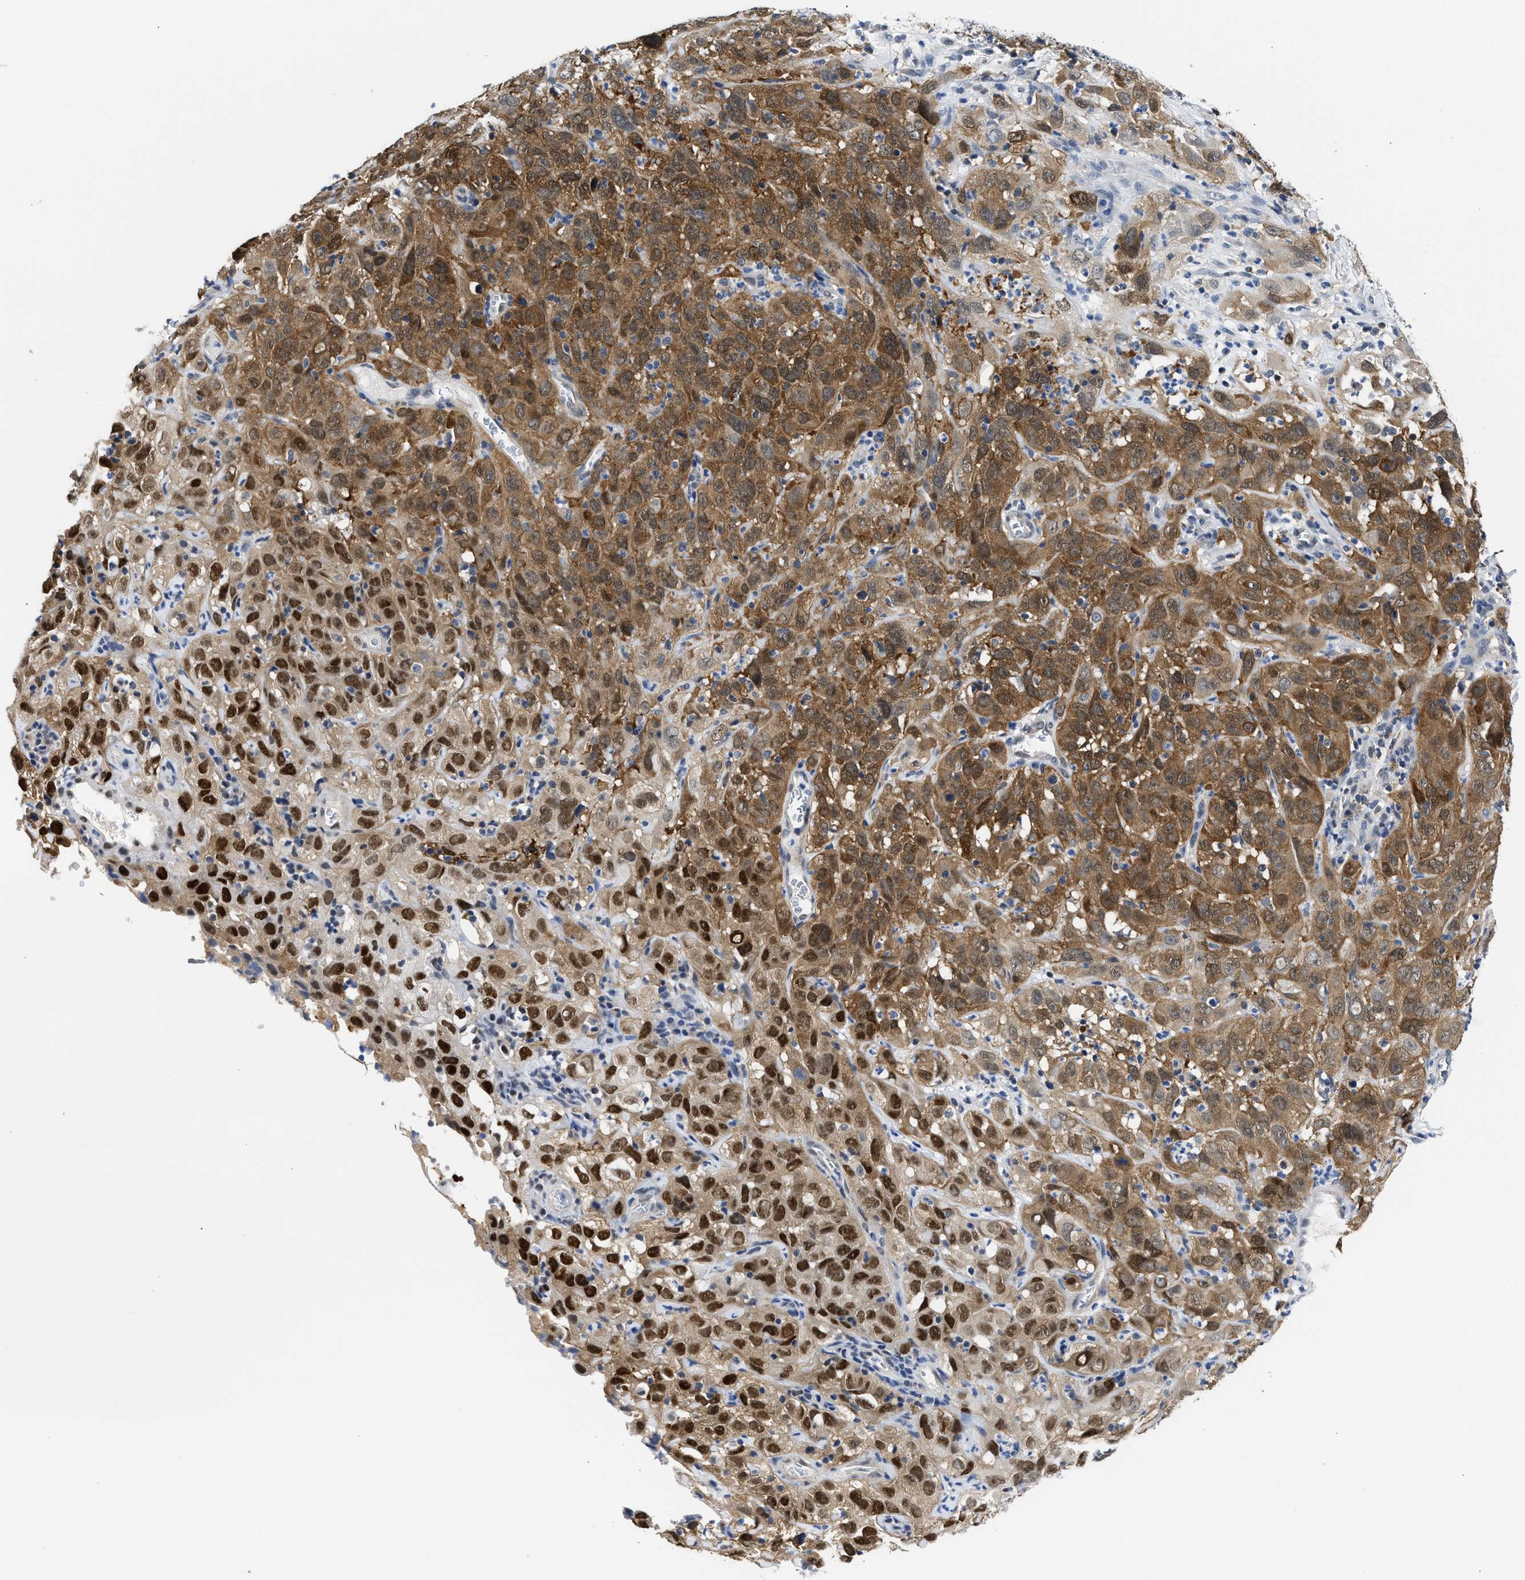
{"staining": {"intensity": "strong", "quantity": ">75%", "location": "cytoplasmic/membranous,nuclear"}, "tissue": "cervical cancer", "cell_type": "Tumor cells", "image_type": "cancer", "snomed": [{"axis": "morphology", "description": "Squamous cell carcinoma, NOS"}, {"axis": "topography", "description": "Cervix"}], "caption": "Cervical cancer (squamous cell carcinoma) was stained to show a protein in brown. There is high levels of strong cytoplasmic/membranous and nuclear expression in about >75% of tumor cells.", "gene": "XPO5", "patient": {"sex": "female", "age": 32}}